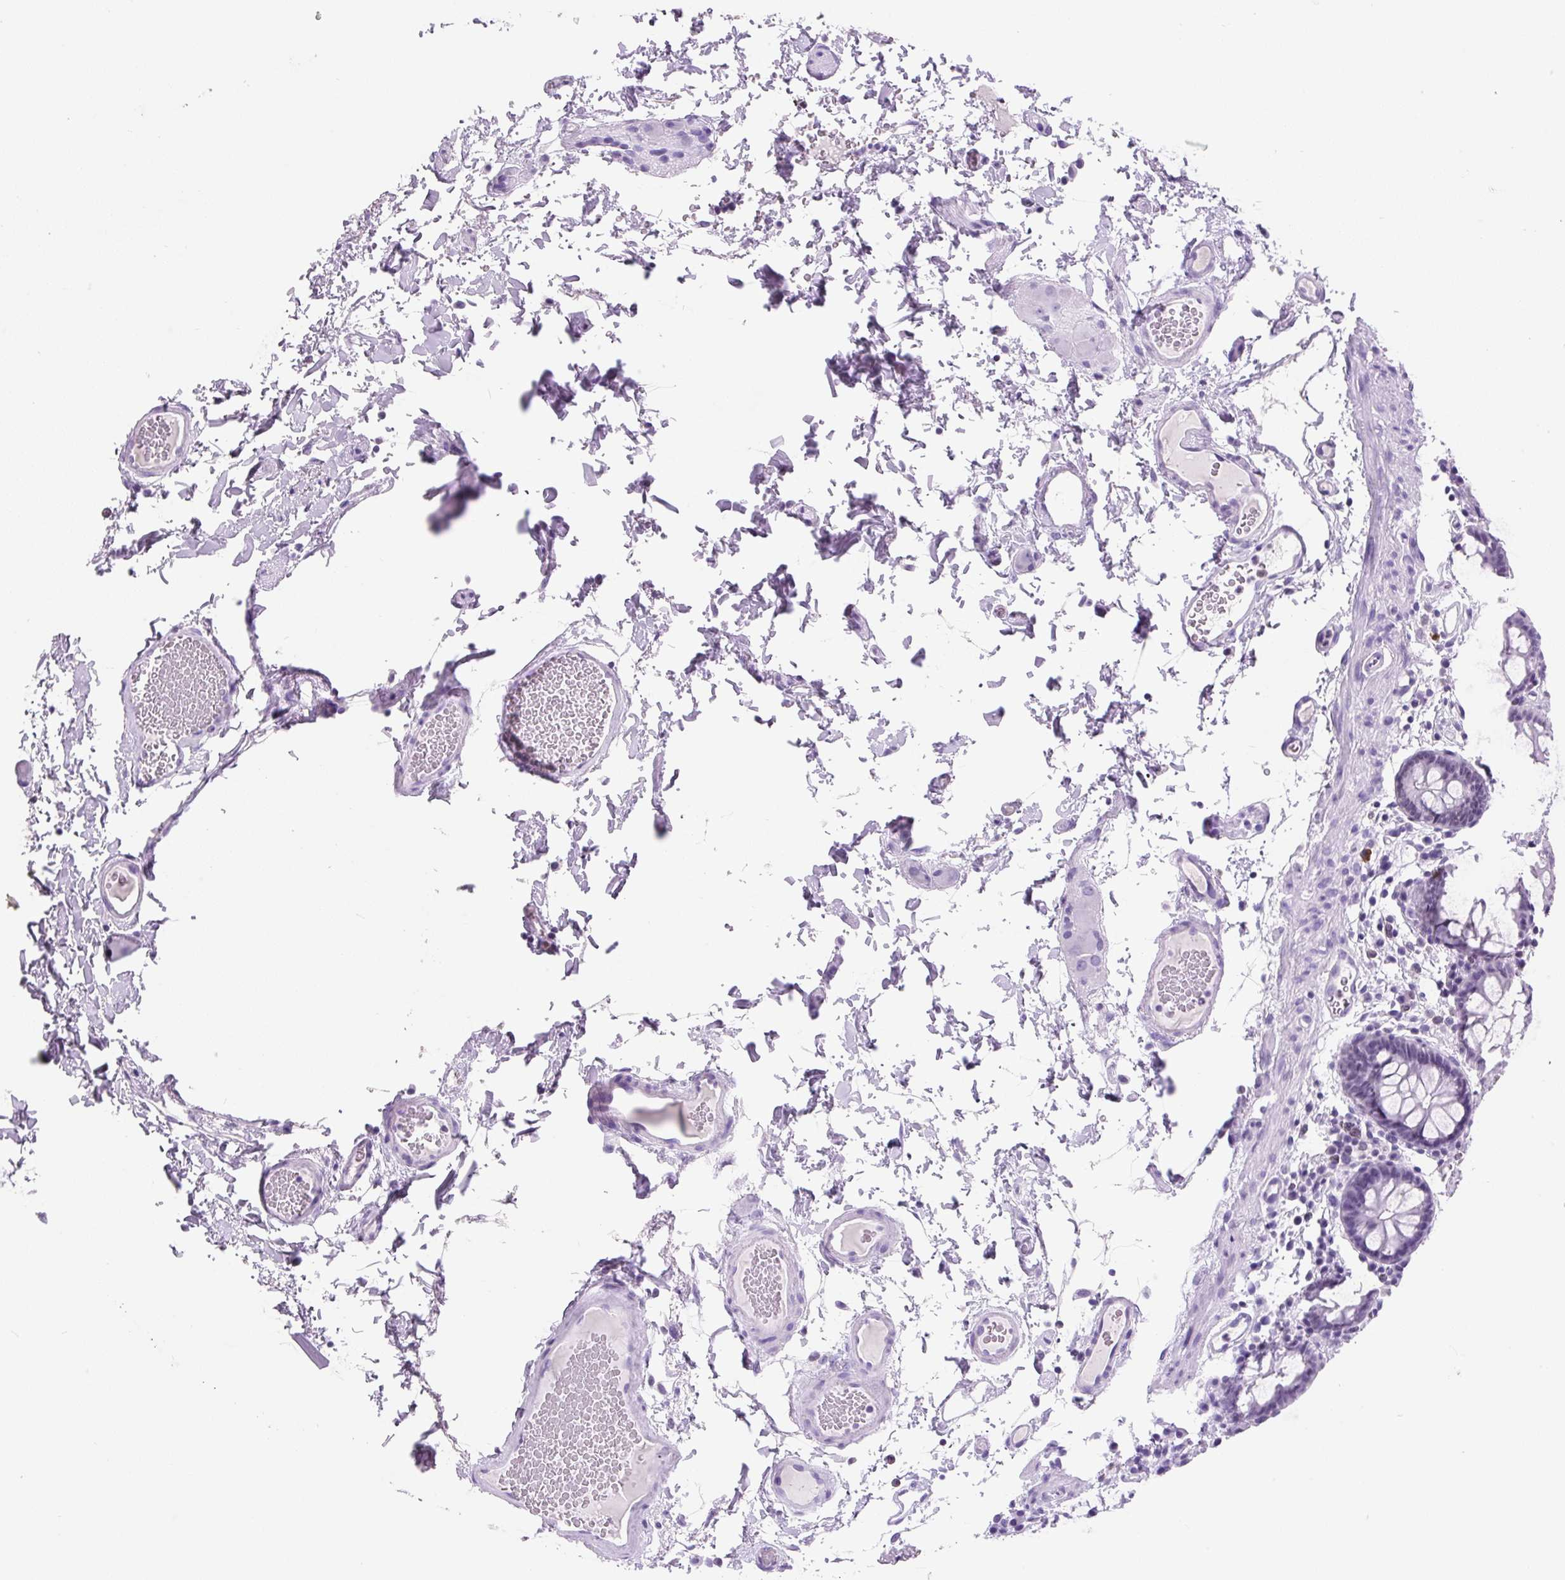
{"staining": {"intensity": "negative", "quantity": "none", "location": "none"}, "tissue": "colon", "cell_type": "Endothelial cells", "image_type": "normal", "snomed": [{"axis": "morphology", "description": "Normal tissue, NOS"}, {"axis": "topography", "description": "Colon"}, {"axis": "topography", "description": "Peripheral nerve tissue"}], "caption": "Colon stained for a protein using immunohistochemistry (IHC) demonstrates no positivity endothelial cells.", "gene": "VPREB1", "patient": {"sex": "male", "age": 84}}